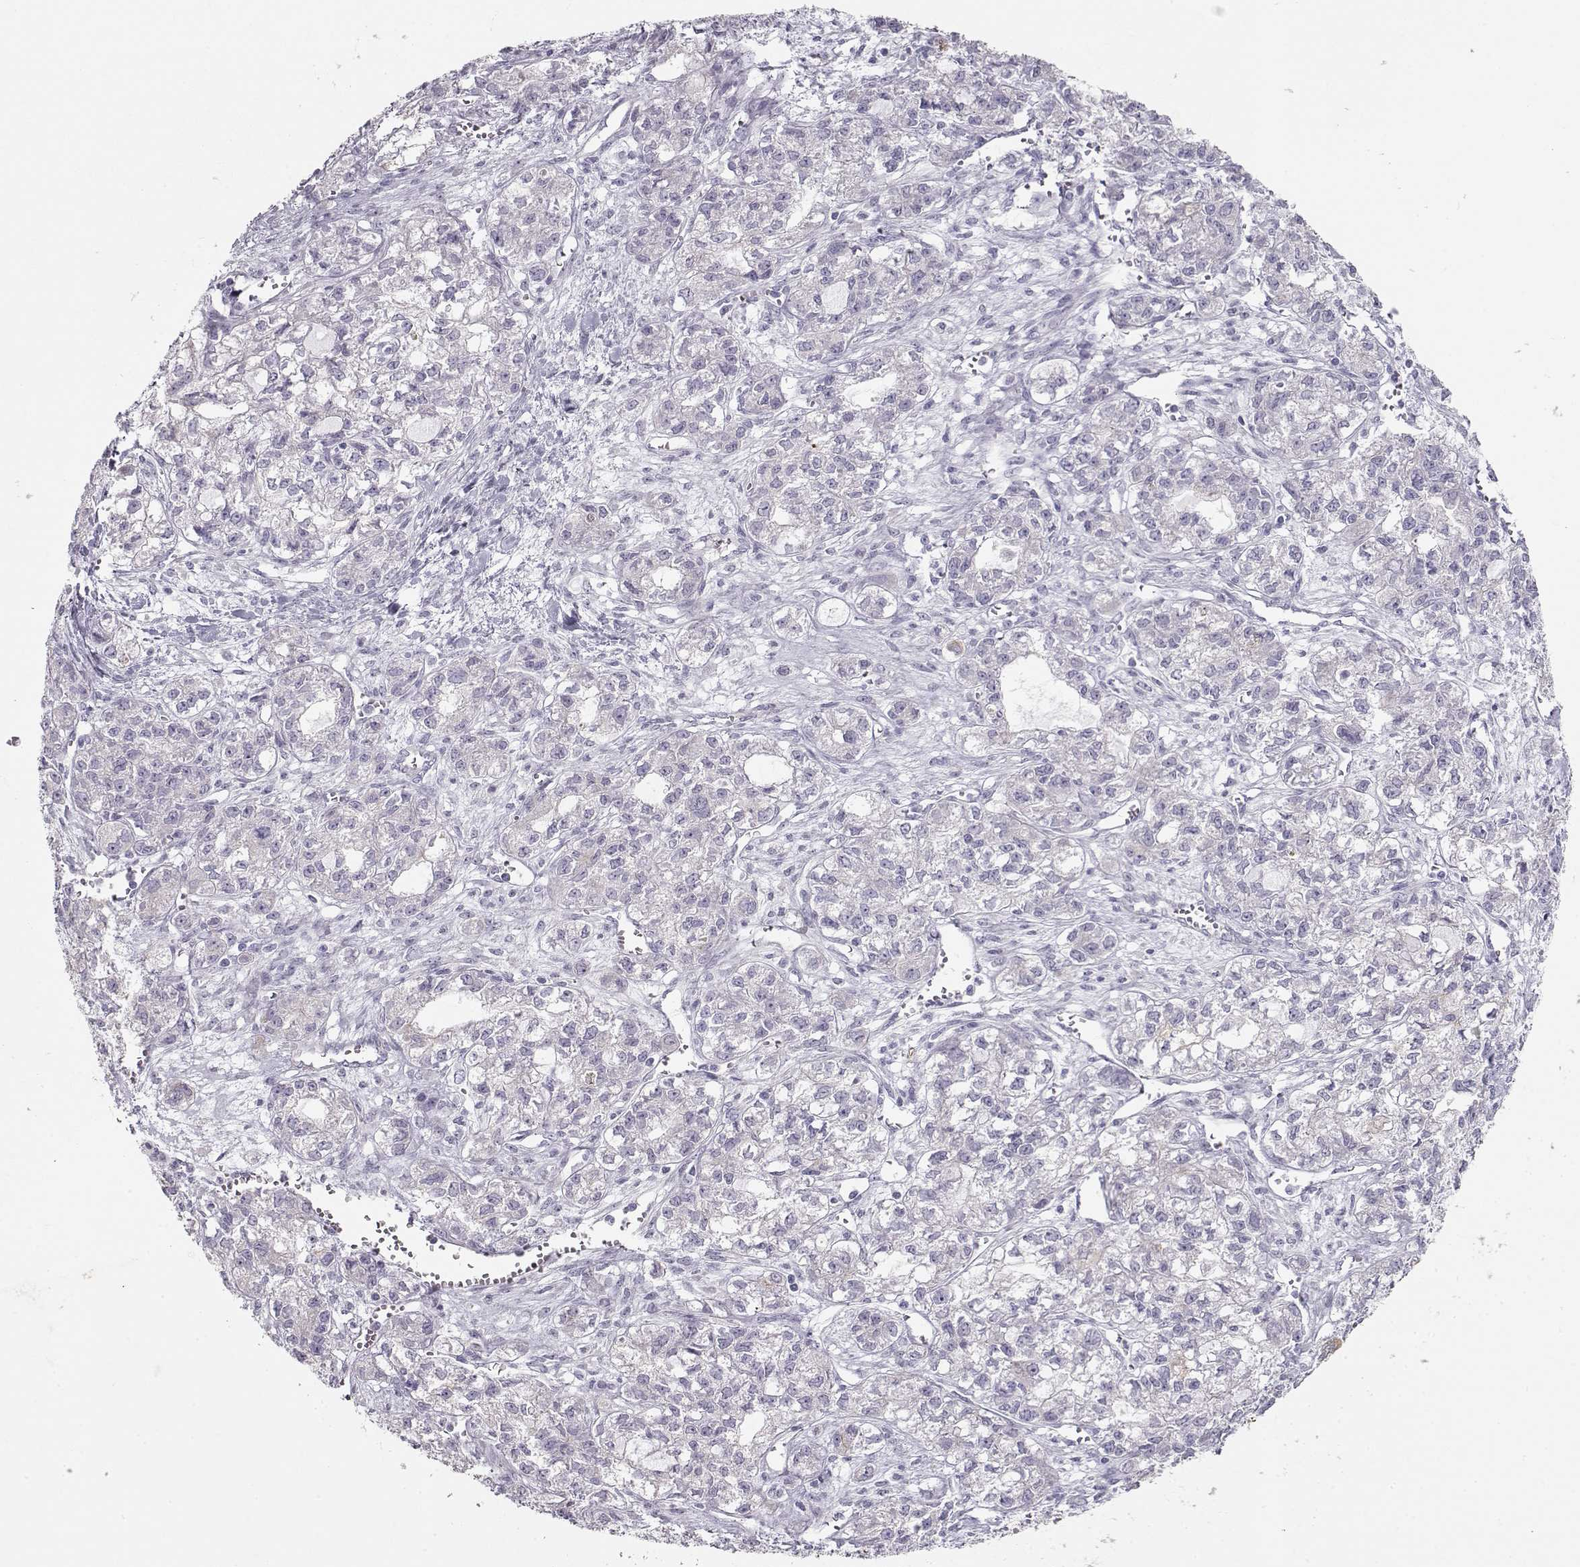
{"staining": {"intensity": "negative", "quantity": "none", "location": "none"}, "tissue": "ovarian cancer", "cell_type": "Tumor cells", "image_type": "cancer", "snomed": [{"axis": "morphology", "description": "Carcinoma, endometroid"}, {"axis": "topography", "description": "Ovary"}], "caption": "IHC image of neoplastic tissue: ovarian cancer stained with DAB (3,3'-diaminobenzidine) demonstrates no significant protein positivity in tumor cells. The staining was performed using DAB (3,3'-diaminobenzidine) to visualize the protein expression in brown, while the nuclei were stained in blue with hematoxylin (Magnification: 20x).", "gene": "S100B", "patient": {"sex": "female", "age": 64}}